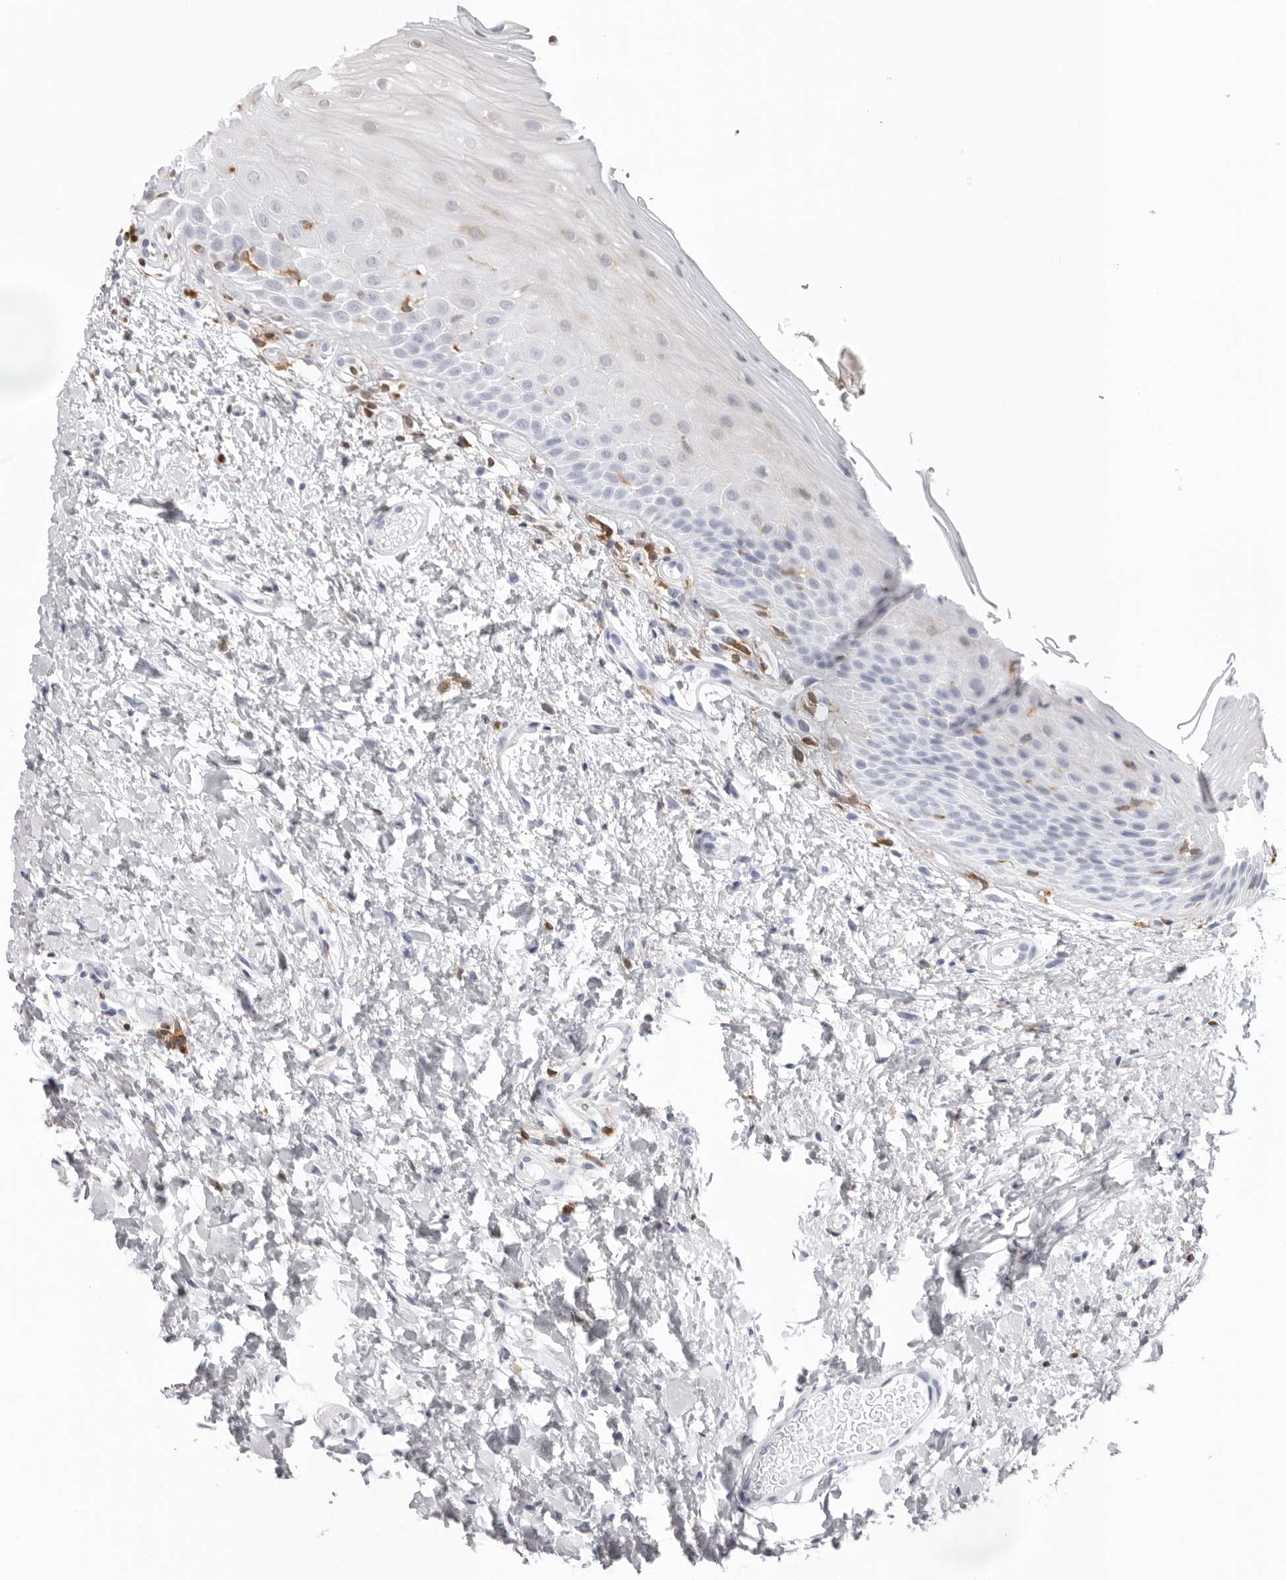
{"staining": {"intensity": "weak", "quantity": "<25%", "location": "cytoplasmic/membranous"}, "tissue": "oral mucosa", "cell_type": "Squamous epithelial cells", "image_type": "normal", "snomed": [{"axis": "morphology", "description": "Normal tissue, NOS"}, {"axis": "topography", "description": "Oral tissue"}], "caption": "Squamous epithelial cells show no significant protein staining in unremarkable oral mucosa. The staining was performed using DAB (3,3'-diaminobenzidine) to visualize the protein expression in brown, while the nuclei were stained in blue with hematoxylin (Magnification: 20x).", "gene": "FMNL1", "patient": {"sex": "female", "age": 56}}